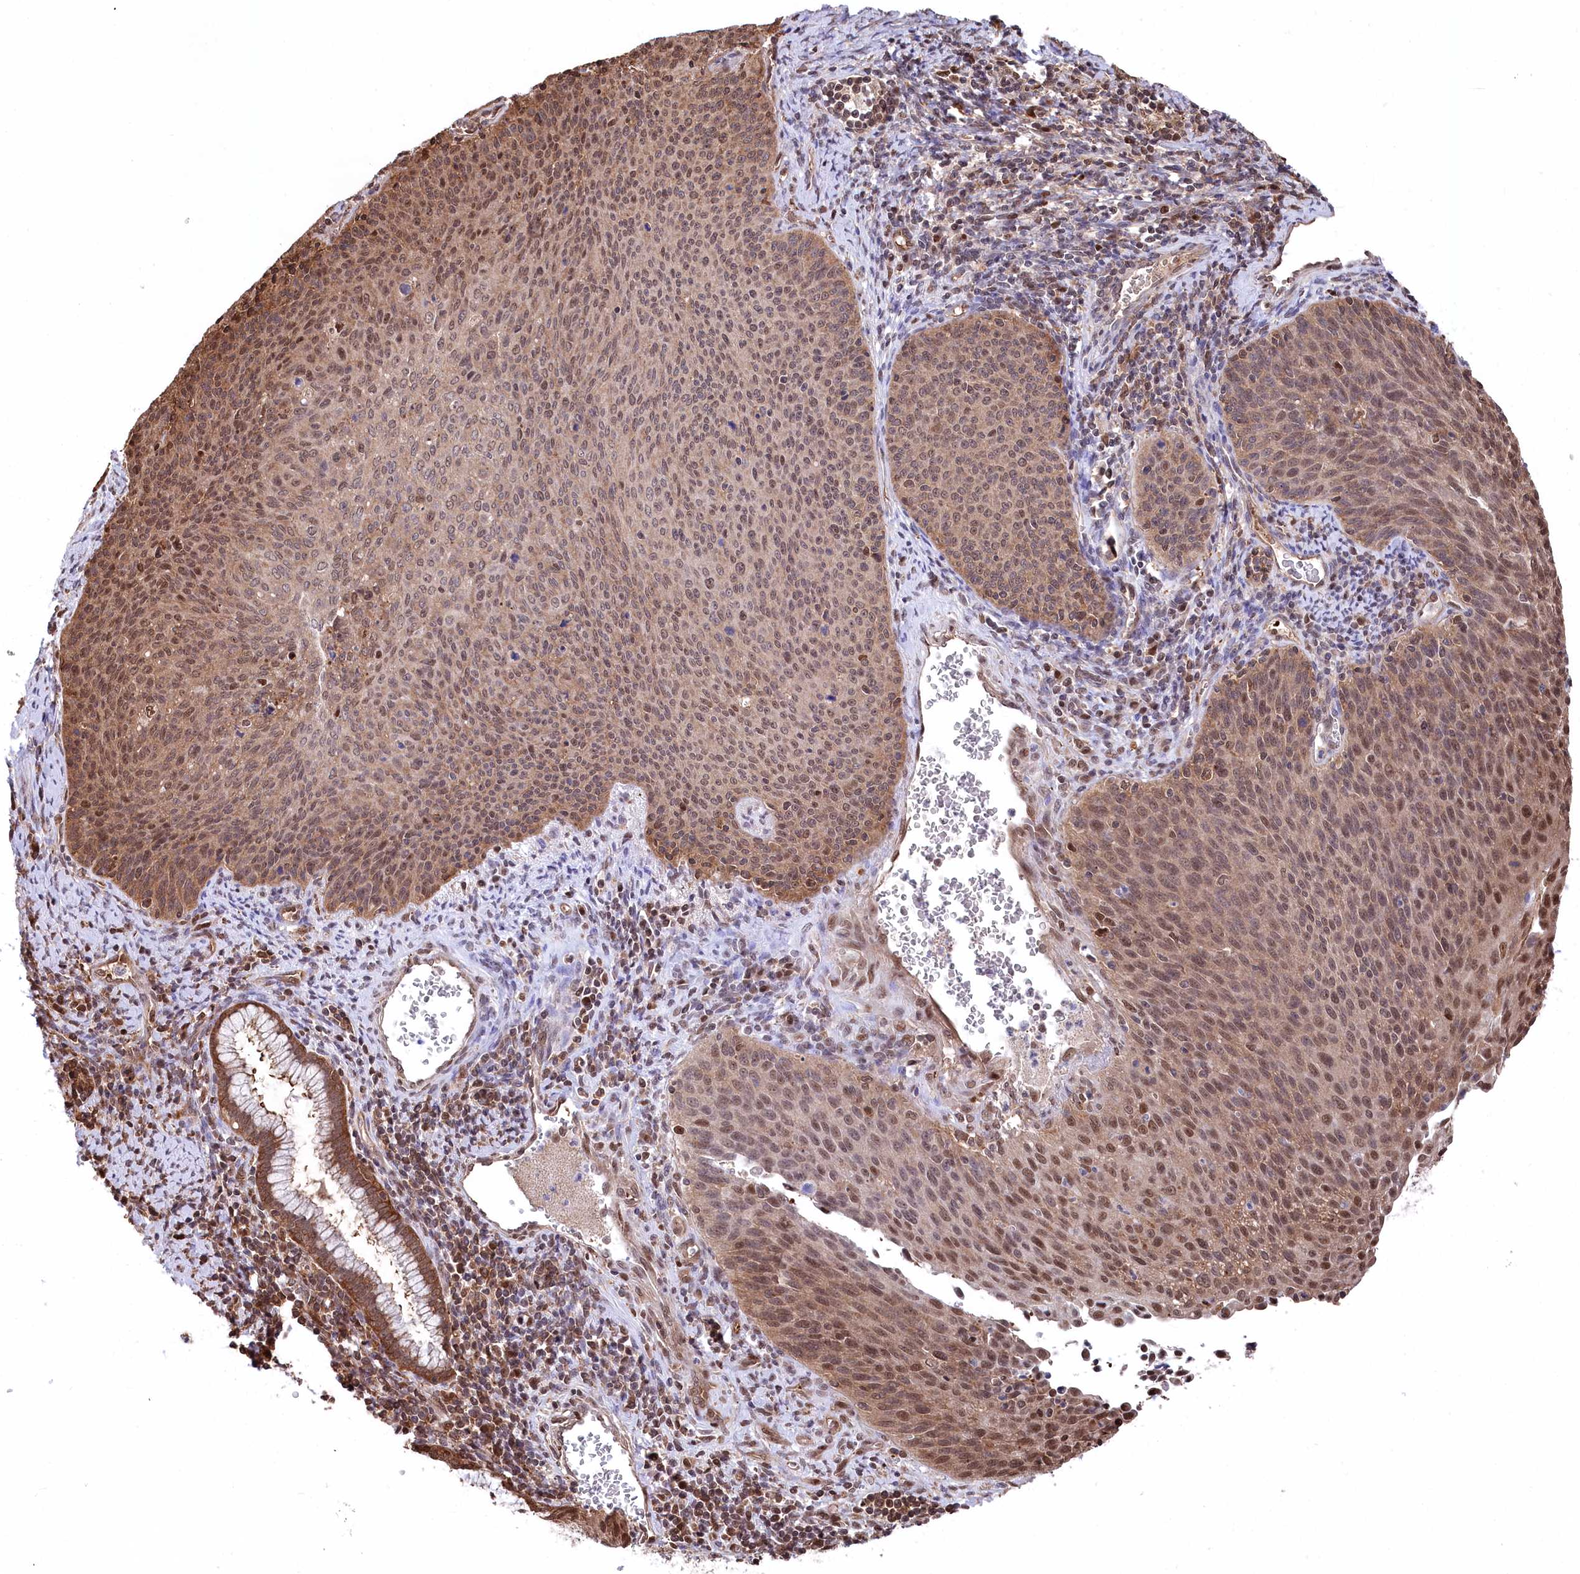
{"staining": {"intensity": "moderate", "quantity": ">75%", "location": "cytoplasmic/membranous,nuclear"}, "tissue": "cervical cancer", "cell_type": "Tumor cells", "image_type": "cancer", "snomed": [{"axis": "morphology", "description": "Squamous cell carcinoma, NOS"}, {"axis": "topography", "description": "Cervix"}], "caption": "A medium amount of moderate cytoplasmic/membranous and nuclear expression is present in approximately >75% of tumor cells in cervical squamous cell carcinoma tissue.", "gene": "PSMA1", "patient": {"sex": "female", "age": 55}}